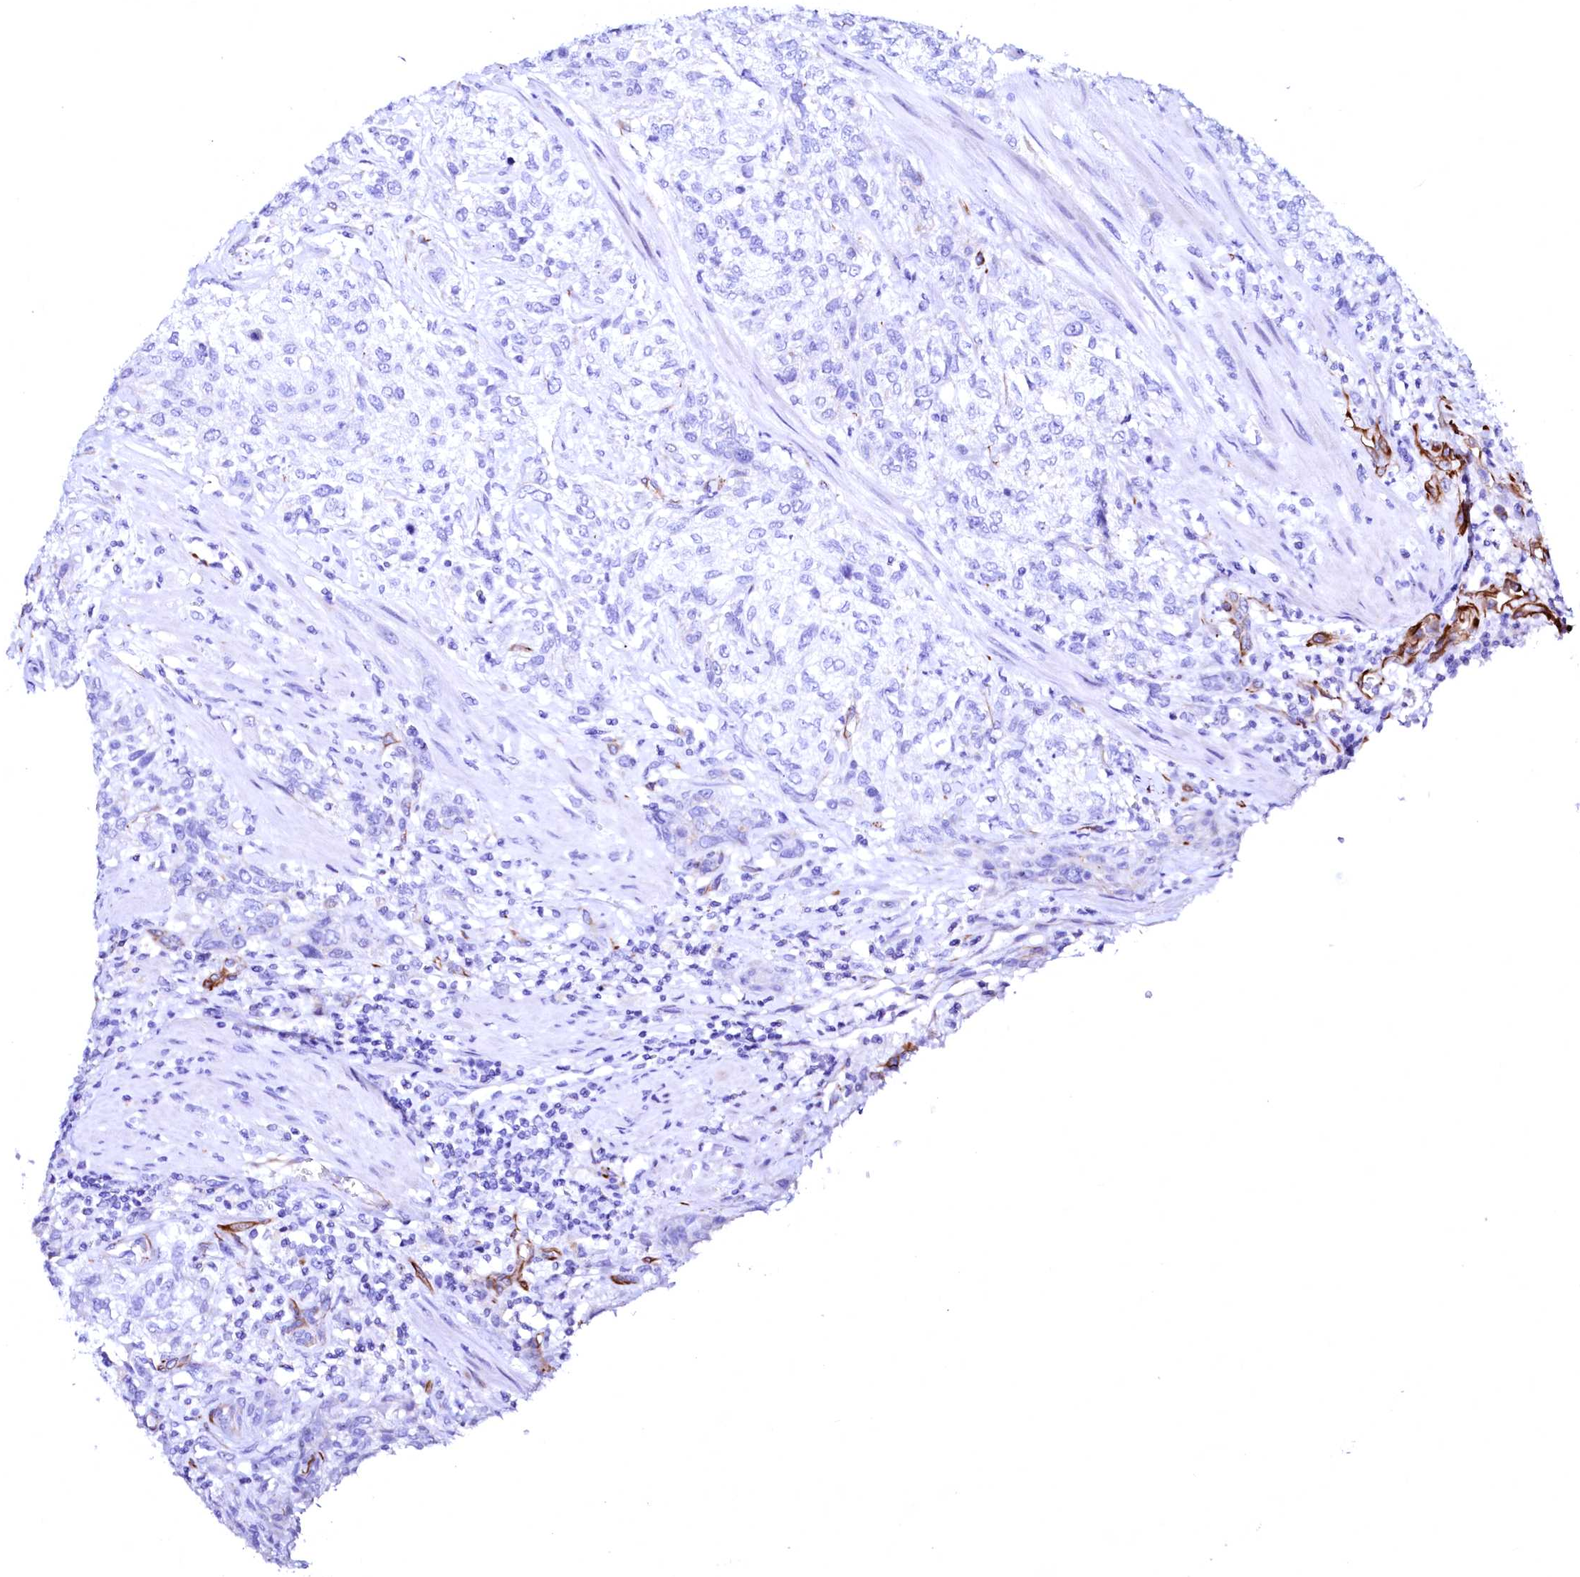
{"staining": {"intensity": "negative", "quantity": "none", "location": "none"}, "tissue": "urothelial cancer", "cell_type": "Tumor cells", "image_type": "cancer", "snomed": [{"axis": "morphology", "description": "Normal tissue, NOS"}, {"axis": "morphology", "description": "Urothelial carcinoma, NOS"}, {"axis": "topography", "description": "Urinary bladder"}, {"axis": "topography", "description": "Peripheral nerve tissue"}], "caption": "Immunohistochemistry (IHC) of urothelial cancer displays no expression in tumor cells.", "gene": "SFR1", "patient": {"sex": "male", "age": 35}}